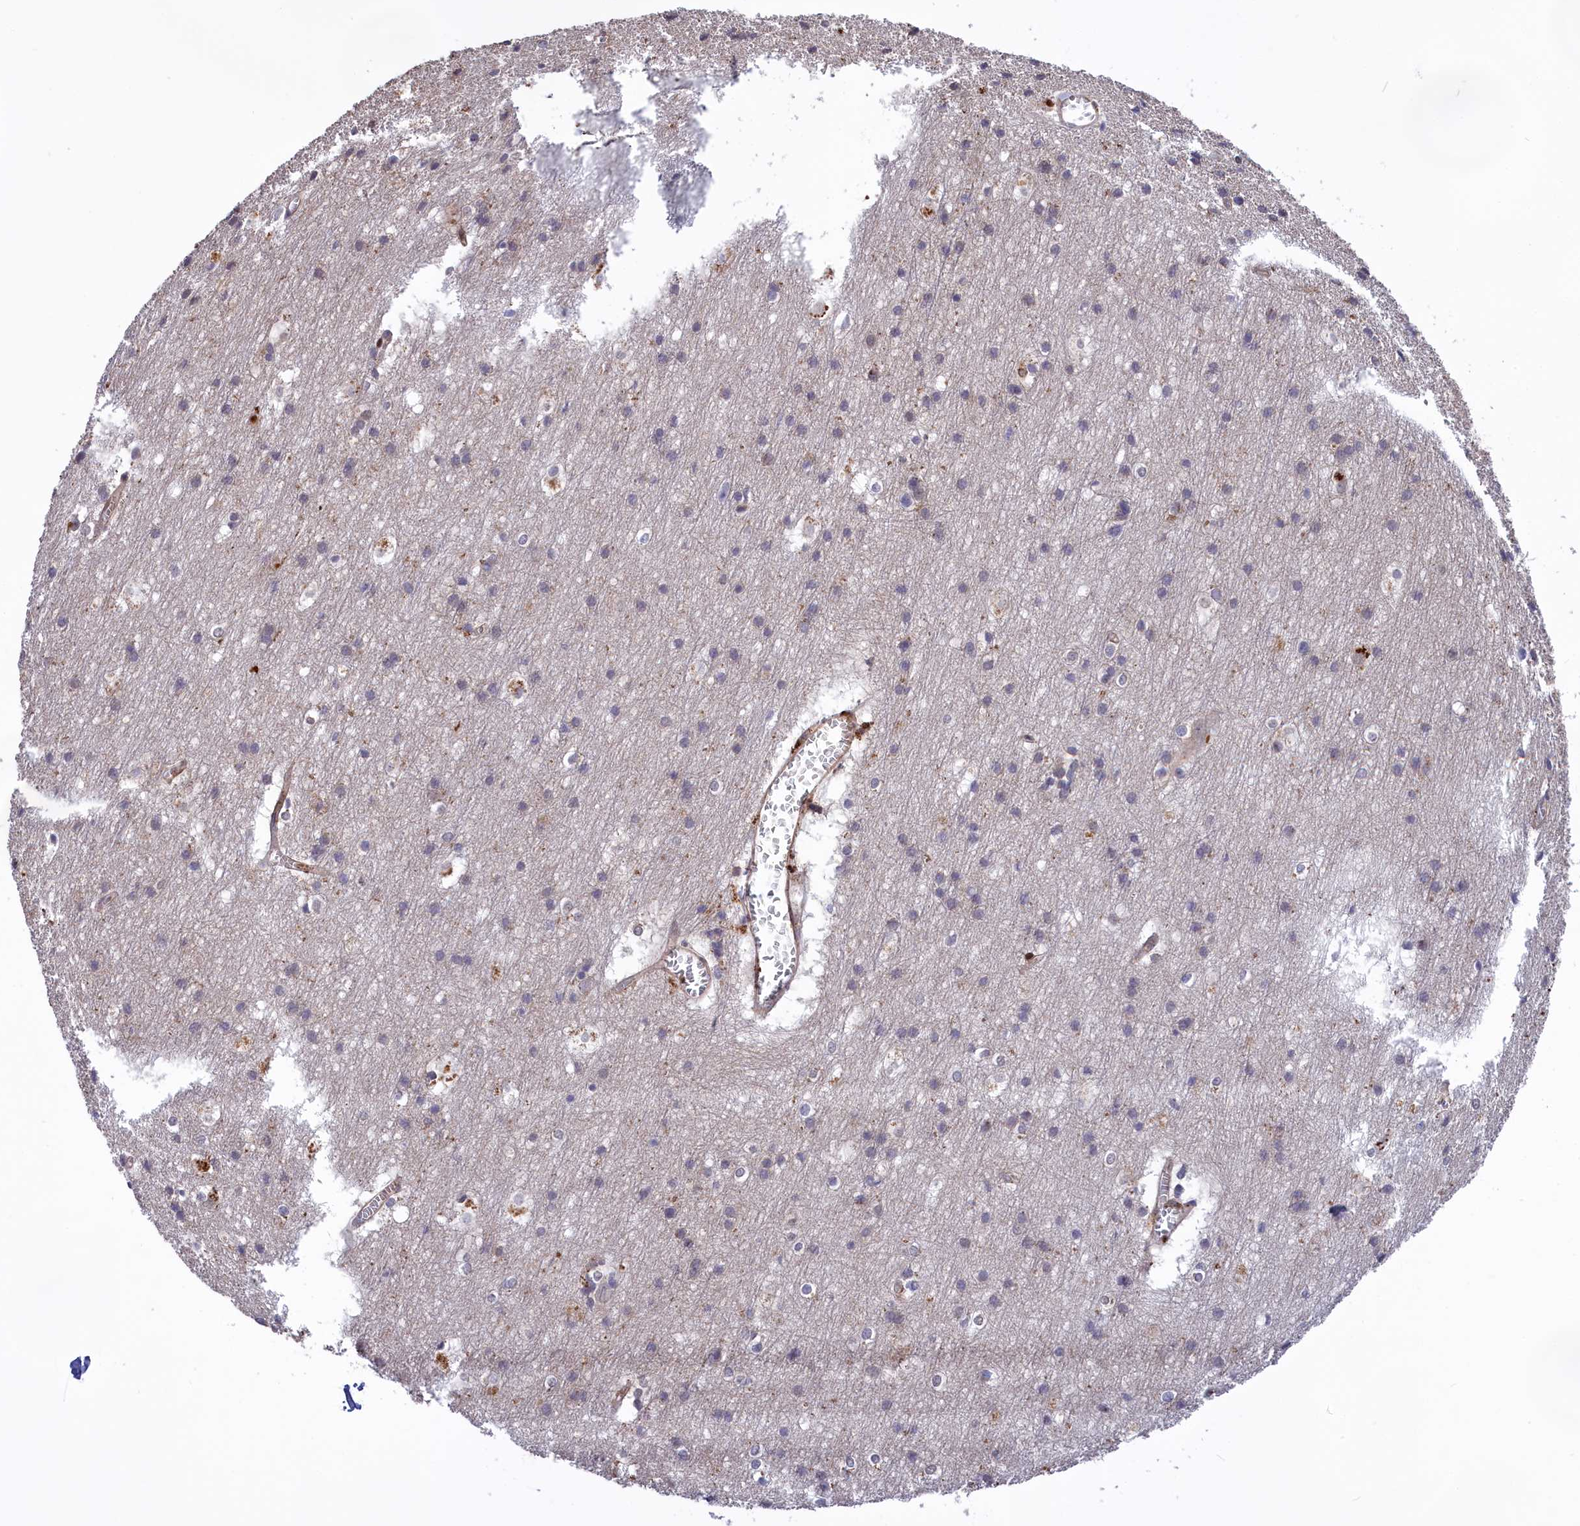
{"staining": {"intensity": "moderate", "quantity": ">75%", "location": "cytoplasmic/membranous"}, "tissue": "cerebral cortex", "cell_type": "Endothelial cells", "image_type": "normal", "snomed": [{"axis": "morphology", "description": "Normal tissue, NOS"}, {"axis": "topography", "description": "Cerebral cortex"}], "caption": "A brown stain shows moderate cytoplasmic/membranous positivity of a protein in endothelial cells of unremarkable human cerebral cortex. The protein is shown in brown color, while the nuclei are stained blue.", "gene": "DDX60L", "patient": {"sex": "male", "age": 54}}